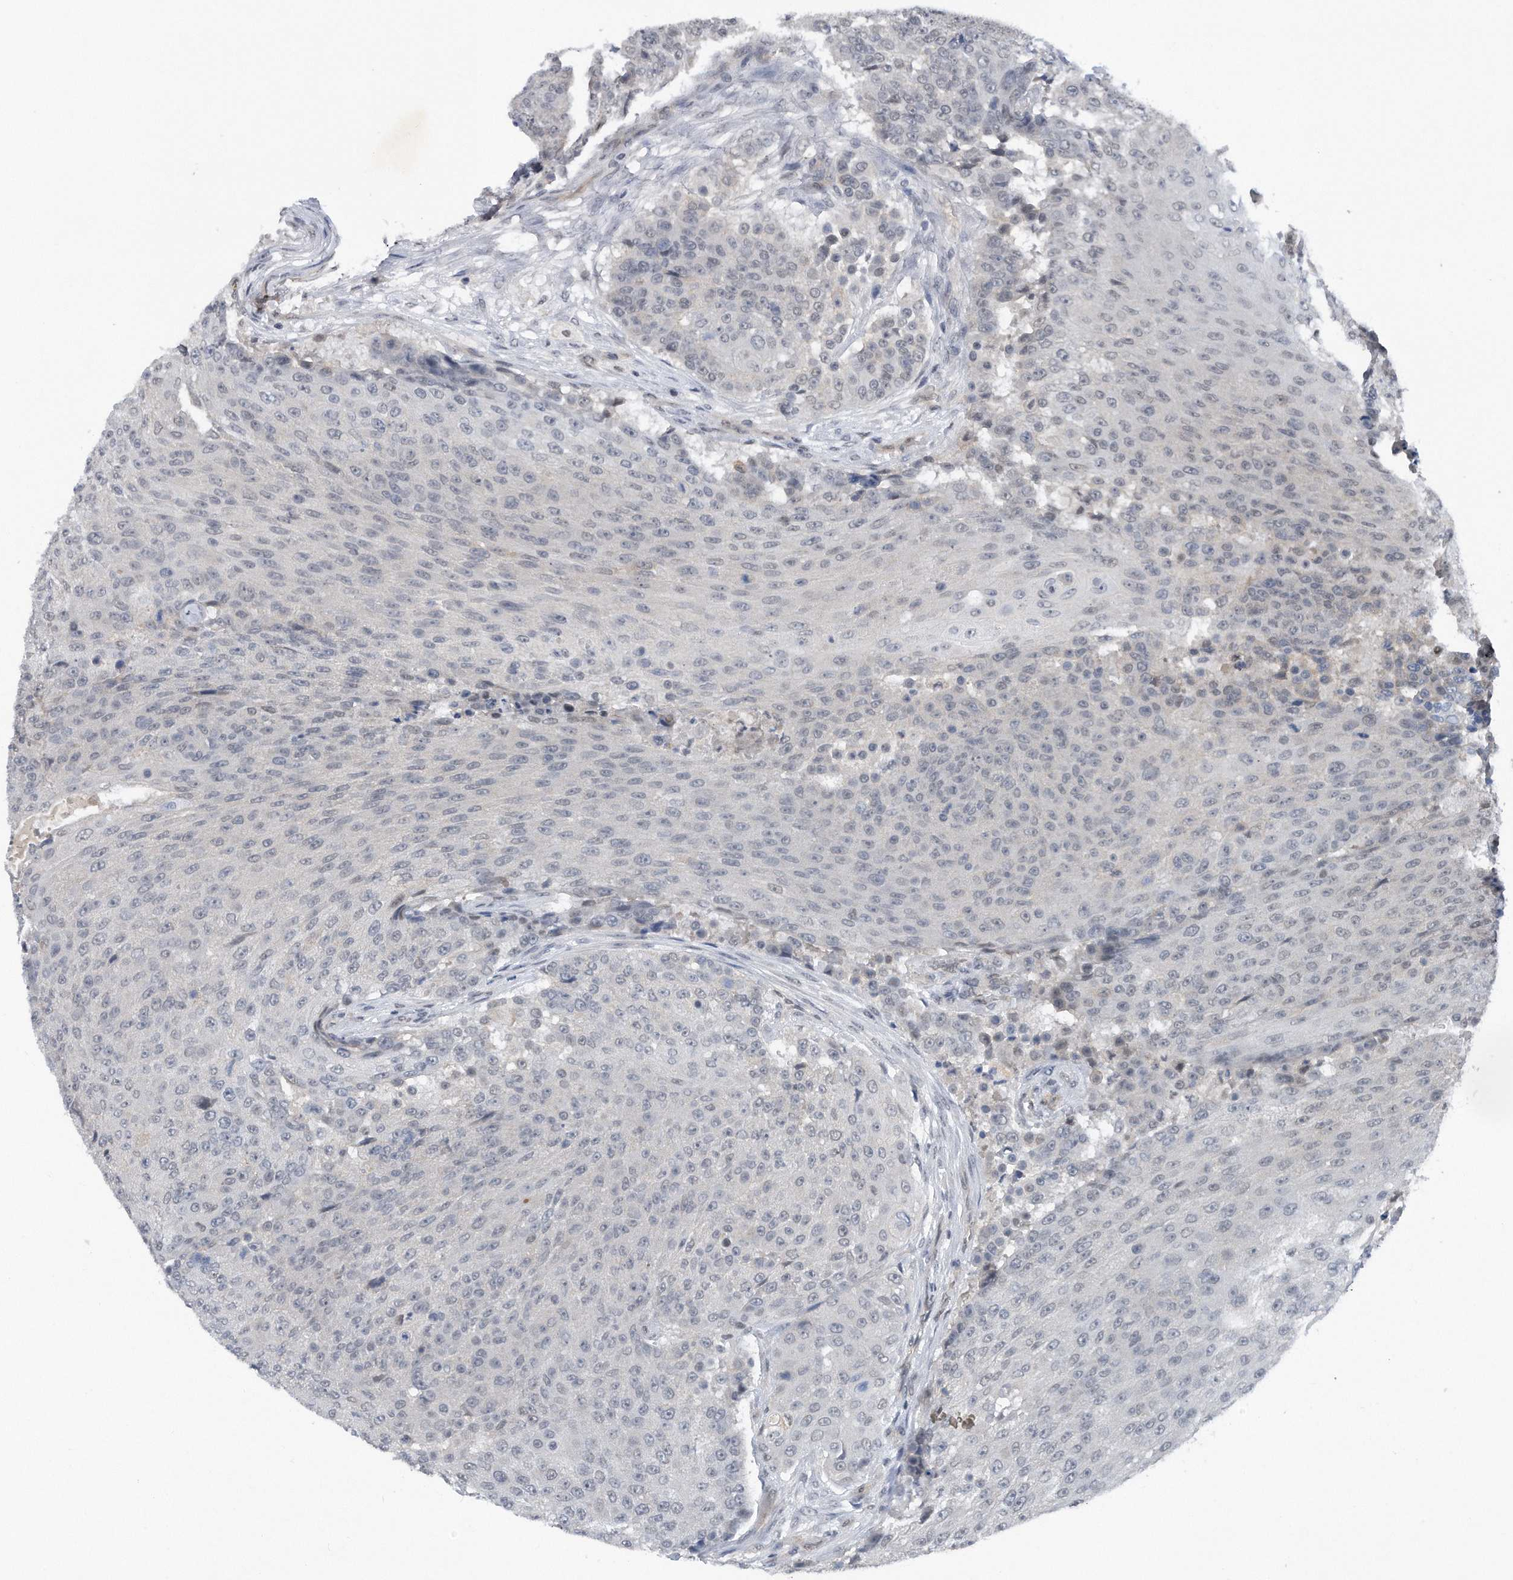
{"staining": {"intensity": "negative", "quantity": "none", "location": "none"}, "tissue": "urothelial cancer", "cell_type": "Tumor cells", "image_type": "cancer", "snomed": [{"axis": "morphology", "description": "Urothelial carcinoma, High grade"}, {"axis": "topography", "description": "Urinary bladder"}], "caption": "Tumor cells are negative for brown protein staining in urothelial cancer.", "gene": "TP53INP1", "patient": {"sex": "female", "age": 63}}